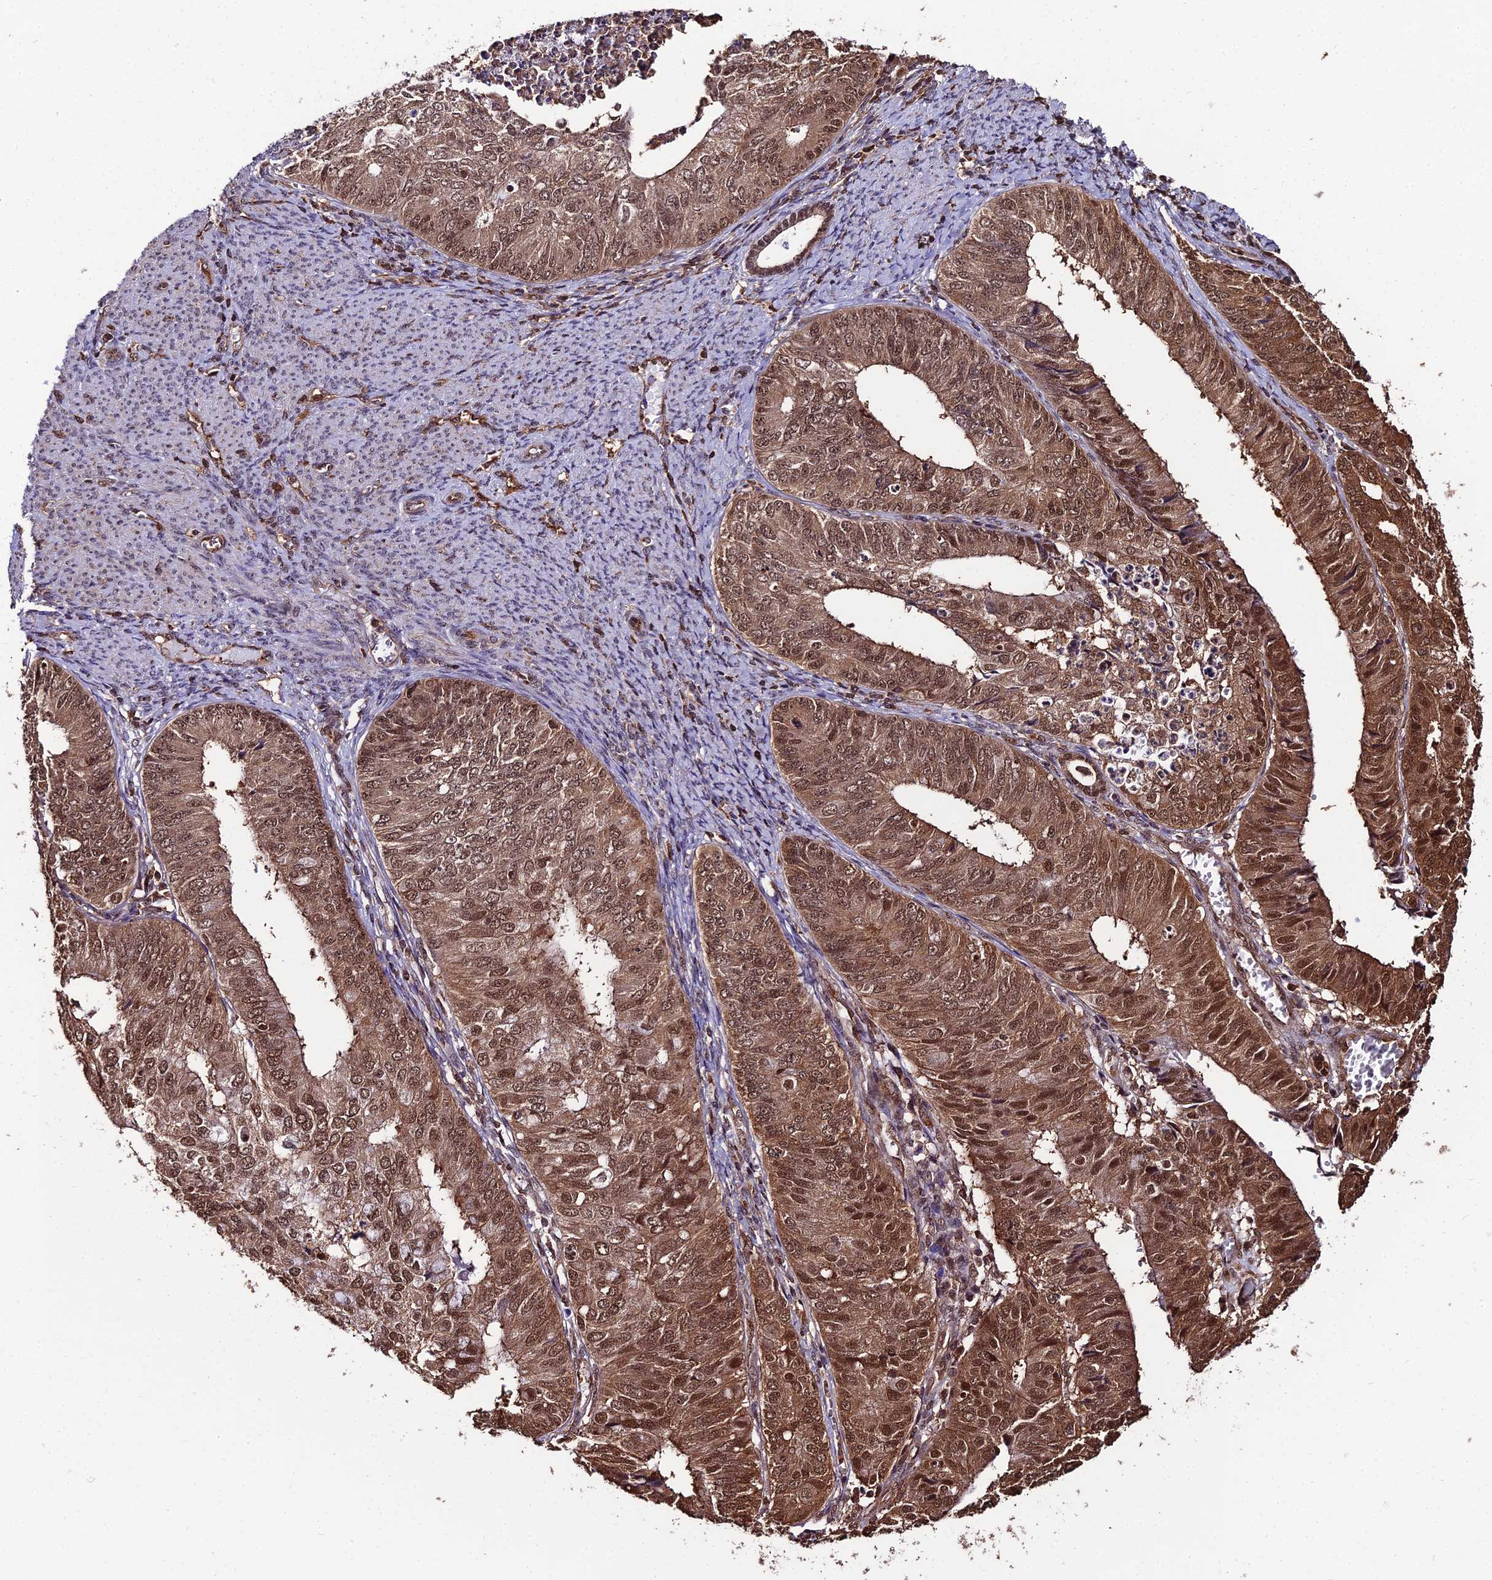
{"staining": {"intensity": "moderate", "quantity": ">75%", "location": "cytoplasmic/membranous,nuclear"}, "tissue": "endometrial cancer", "cell_type": "Tumor cells", "image_type": "cancer", "snomed": [{"axis": "morphology", "description": "Adenocarcinoma, NOS"}, {"axis": "topography", "description": "Endometrium"}], "caption": "About >75% of tumor cells in endometrial adenocarcinoma exhibit moderate cytoplasmic/membranous and nuclear protein staining as visualized by brown immunohistochemical staining.", "gene": "PPP4C", "patient": {"sex": "female", "age": 68}}